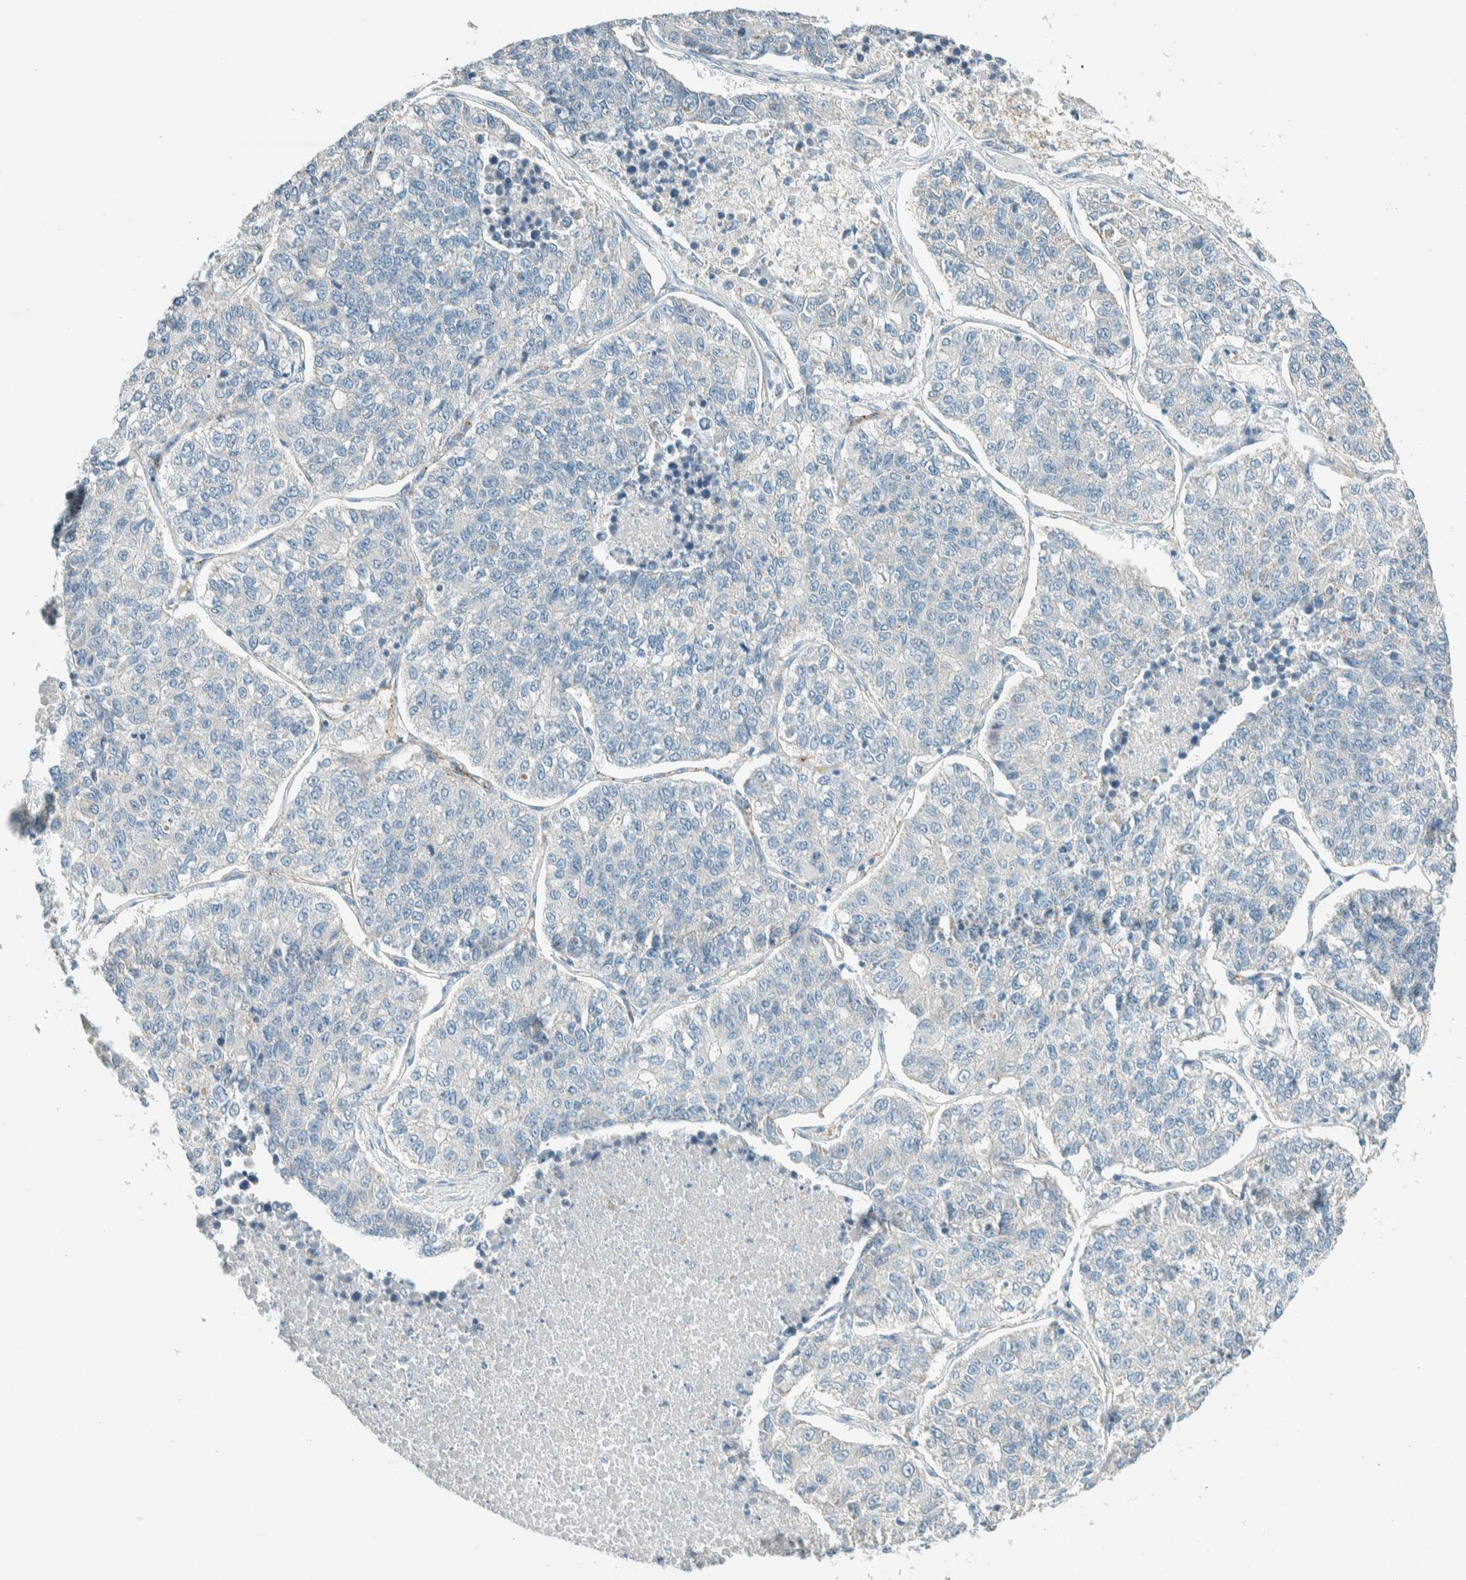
{"staining": {"intensity": "negative", "quantity": "none", "location": "none"}, "tissue": "lung cancer", "cell_type": "Tumor cells", "image_type": "cancer", "snomed": [{"axis": "morphology", "description": "Adenocarcinoma, NOS"}, {"axis": "topography", "description": "Lung"}], "caption": "The micrograph exhibits no staining of tumor cells in lung adenocarcinoma.", "gene": "SLFN12", "patient": {"sex": "male", "age": 49}}